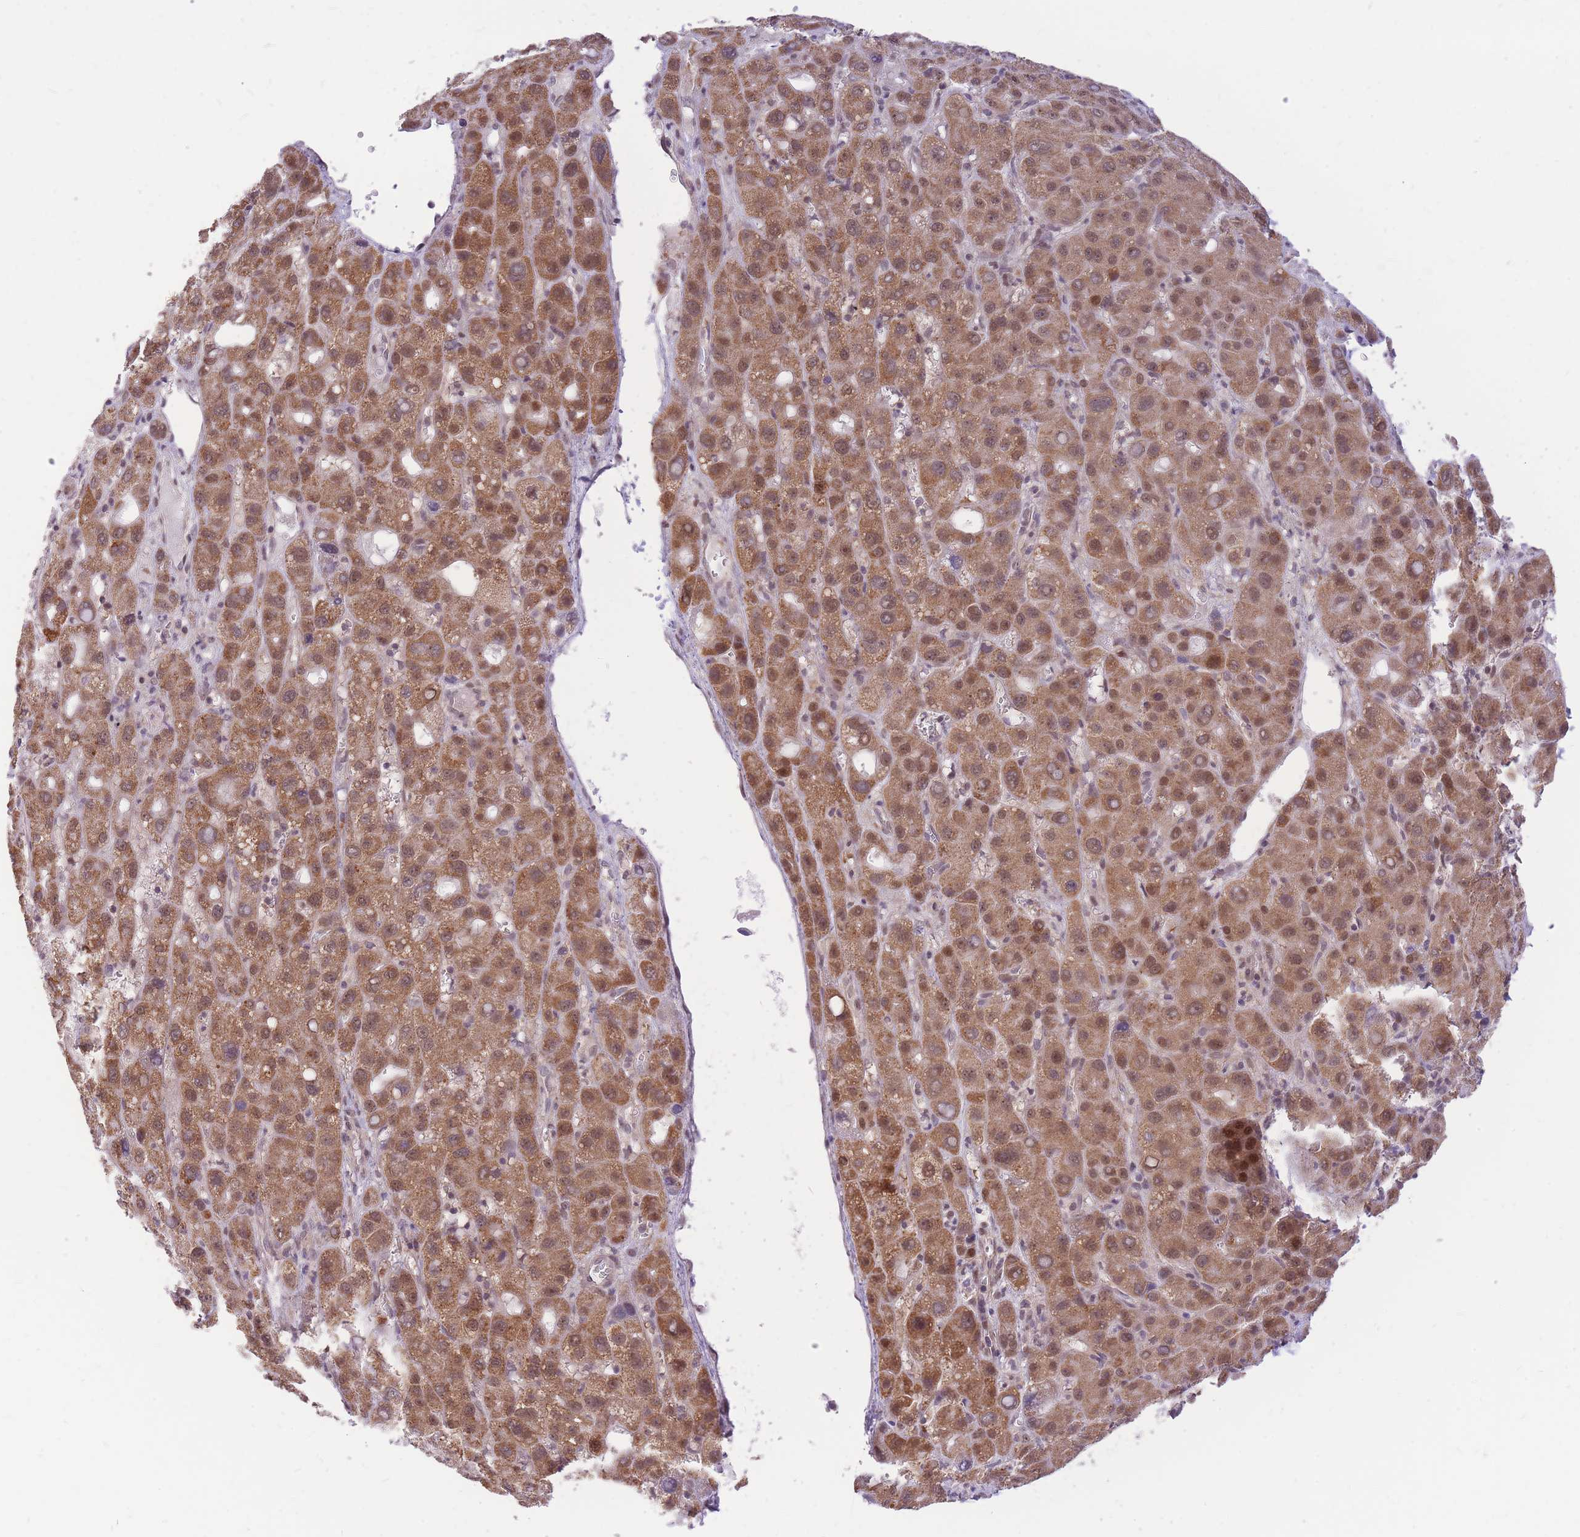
{"staining": {"intensity": "moderate", "quantity": ">75%", "location": "cytoplasmic/membranous,nuclear"}, "tissue": "liver cancer", "cell_type": "Tumor cells", "image_type": "cancer", "snomed": [{"axis": "morphology", "description": "Carcinoma, Hepatocellular, NOS"}, {"axis": "topography", "description": "Liver"}], "caption": "This is a photomicrograph of immunohistochemistry staining of hepatocellular carcinoma (liver), which shows moderate staining in the cytoplasmic/membranous and nuclear of tumor cells.", "gene": "MINDY2", "patient": {"sex": "male", "age": 55}}